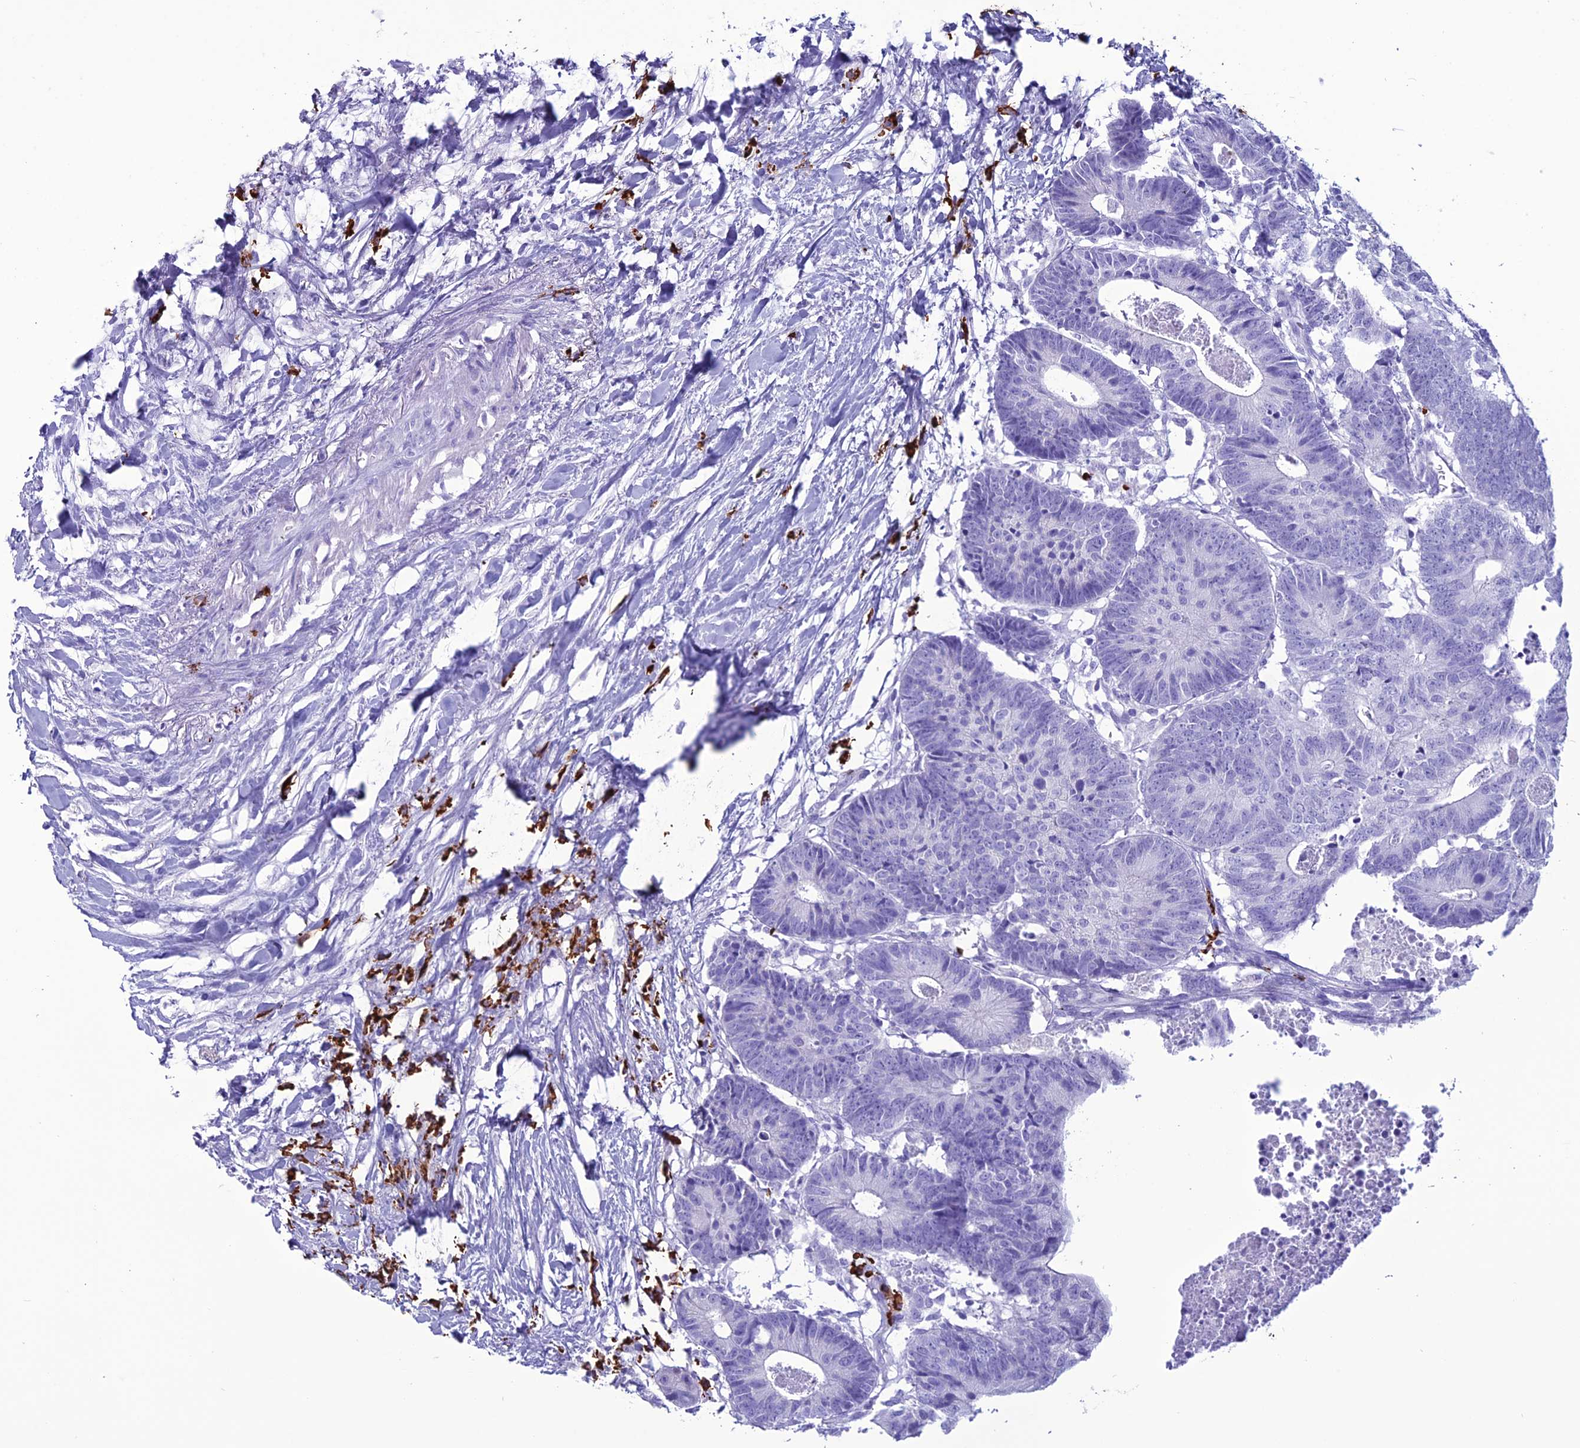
{"staining": {"intensity": "negative", "quantity": "none", "location": "none"}, "tissue": "colorectal cancer", "cell_type": "Tumor cells", "image_type": "cancer", "snomed": [{"axis": "morphology", "description": "Adenocarcinoma, NOS"}, {"axis": "topography", "description": "Colon"}], "caption": "Immunohistochemistry (IHC) histopathology image of neoplastic tissue: colorectal cancer (adenocarcinoma) stained with DAB shows no significant protein positivity in tumor cells.", "gene": "MZB1", "patient": {"sex": "female", "age": 57}}